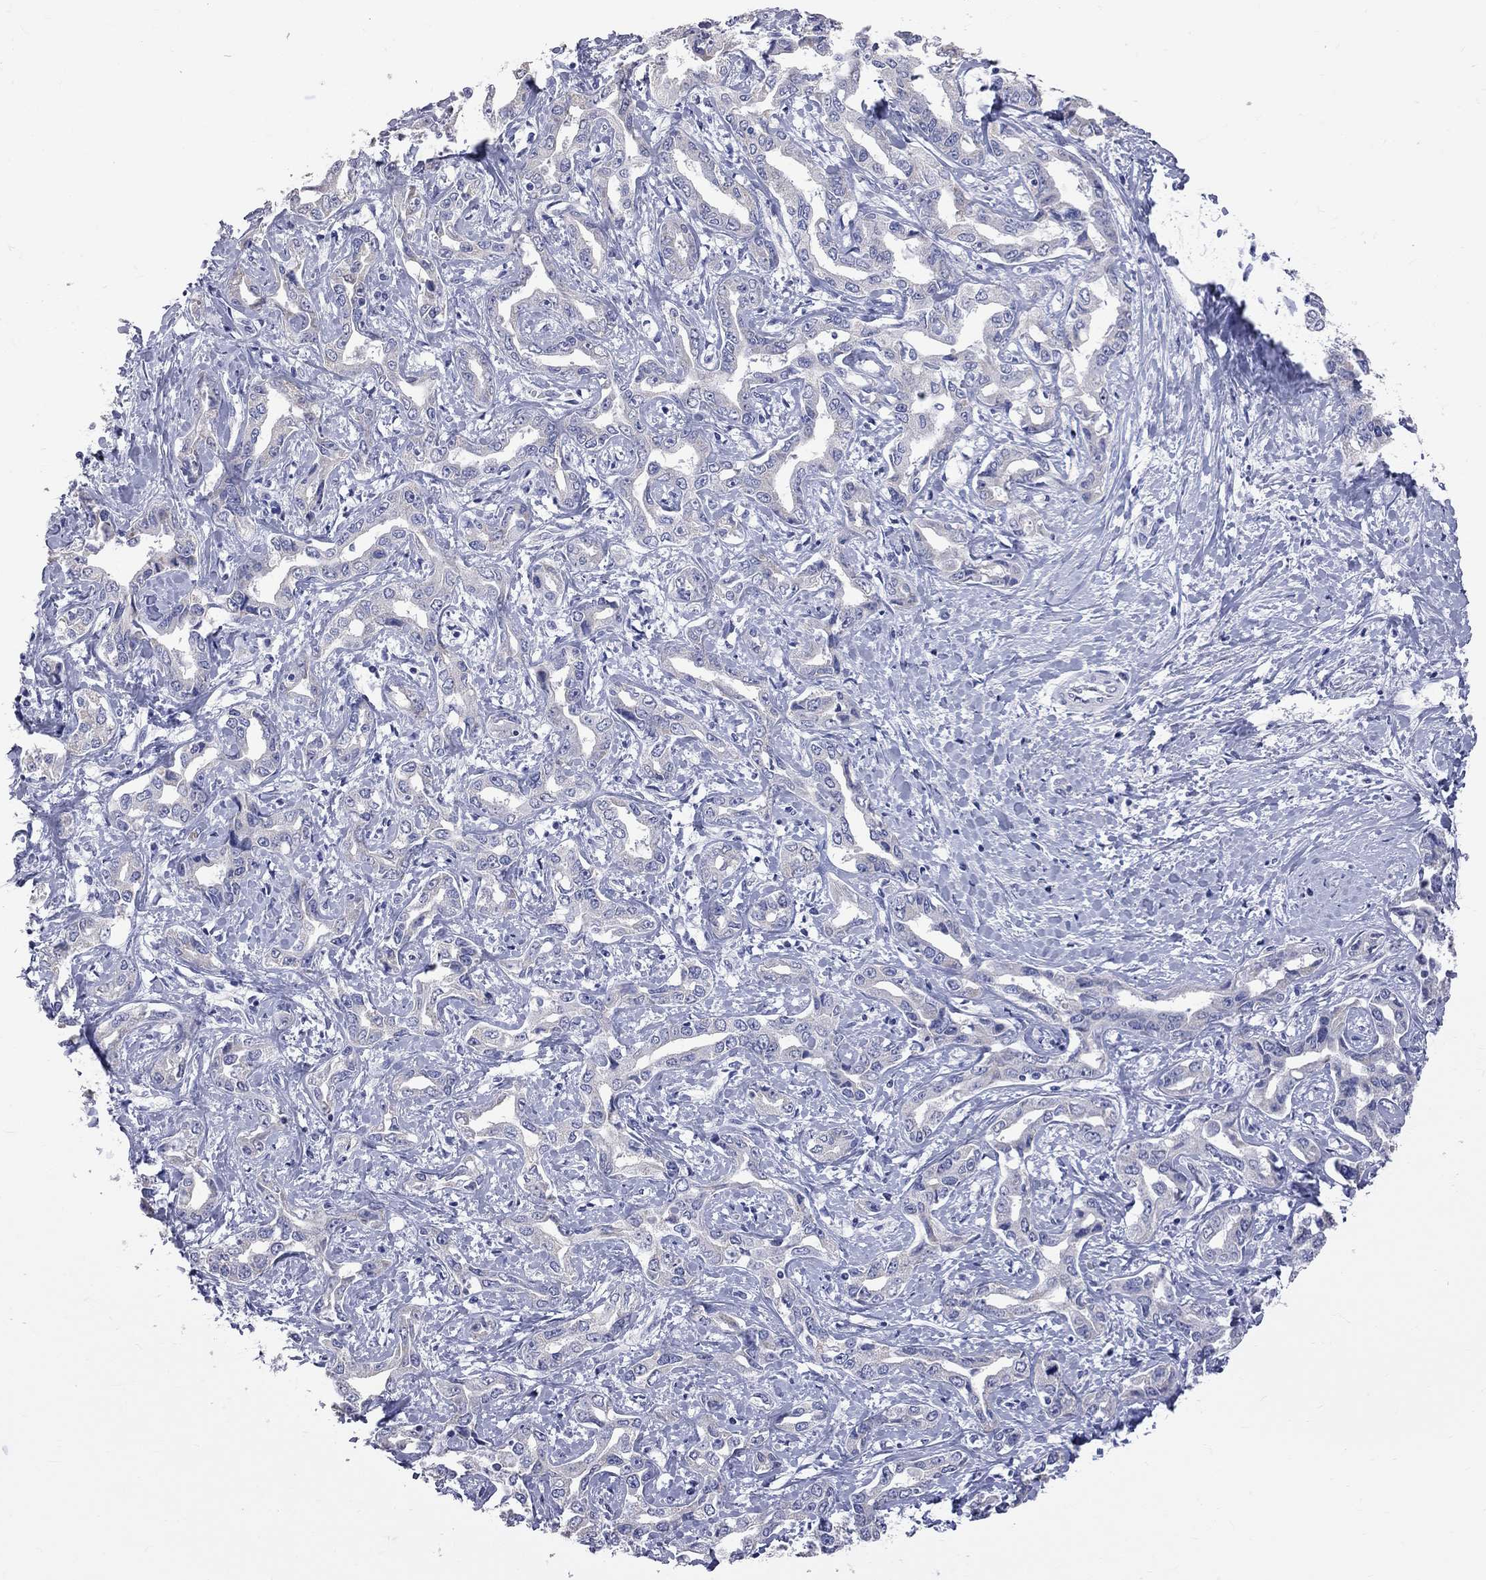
{"staining": {"intensity": "negative", "quantity": "none", "location": "none"}, "tissue": "liver cancer", "cell_type": "Tumor cells", "image_type": "cancer", "snomed": [{"axis": "morphology", "description": "Cholangiocarcinoma"}, {"axis": "topography", "description": "Liver"}], "caption": "Immunohistochemistry of liver cancer (cholangiocarcinoma) exhibits no positivity in tumor cells.", "gene": "KCND2", "patient": {"sex": "male", "age": 59}}